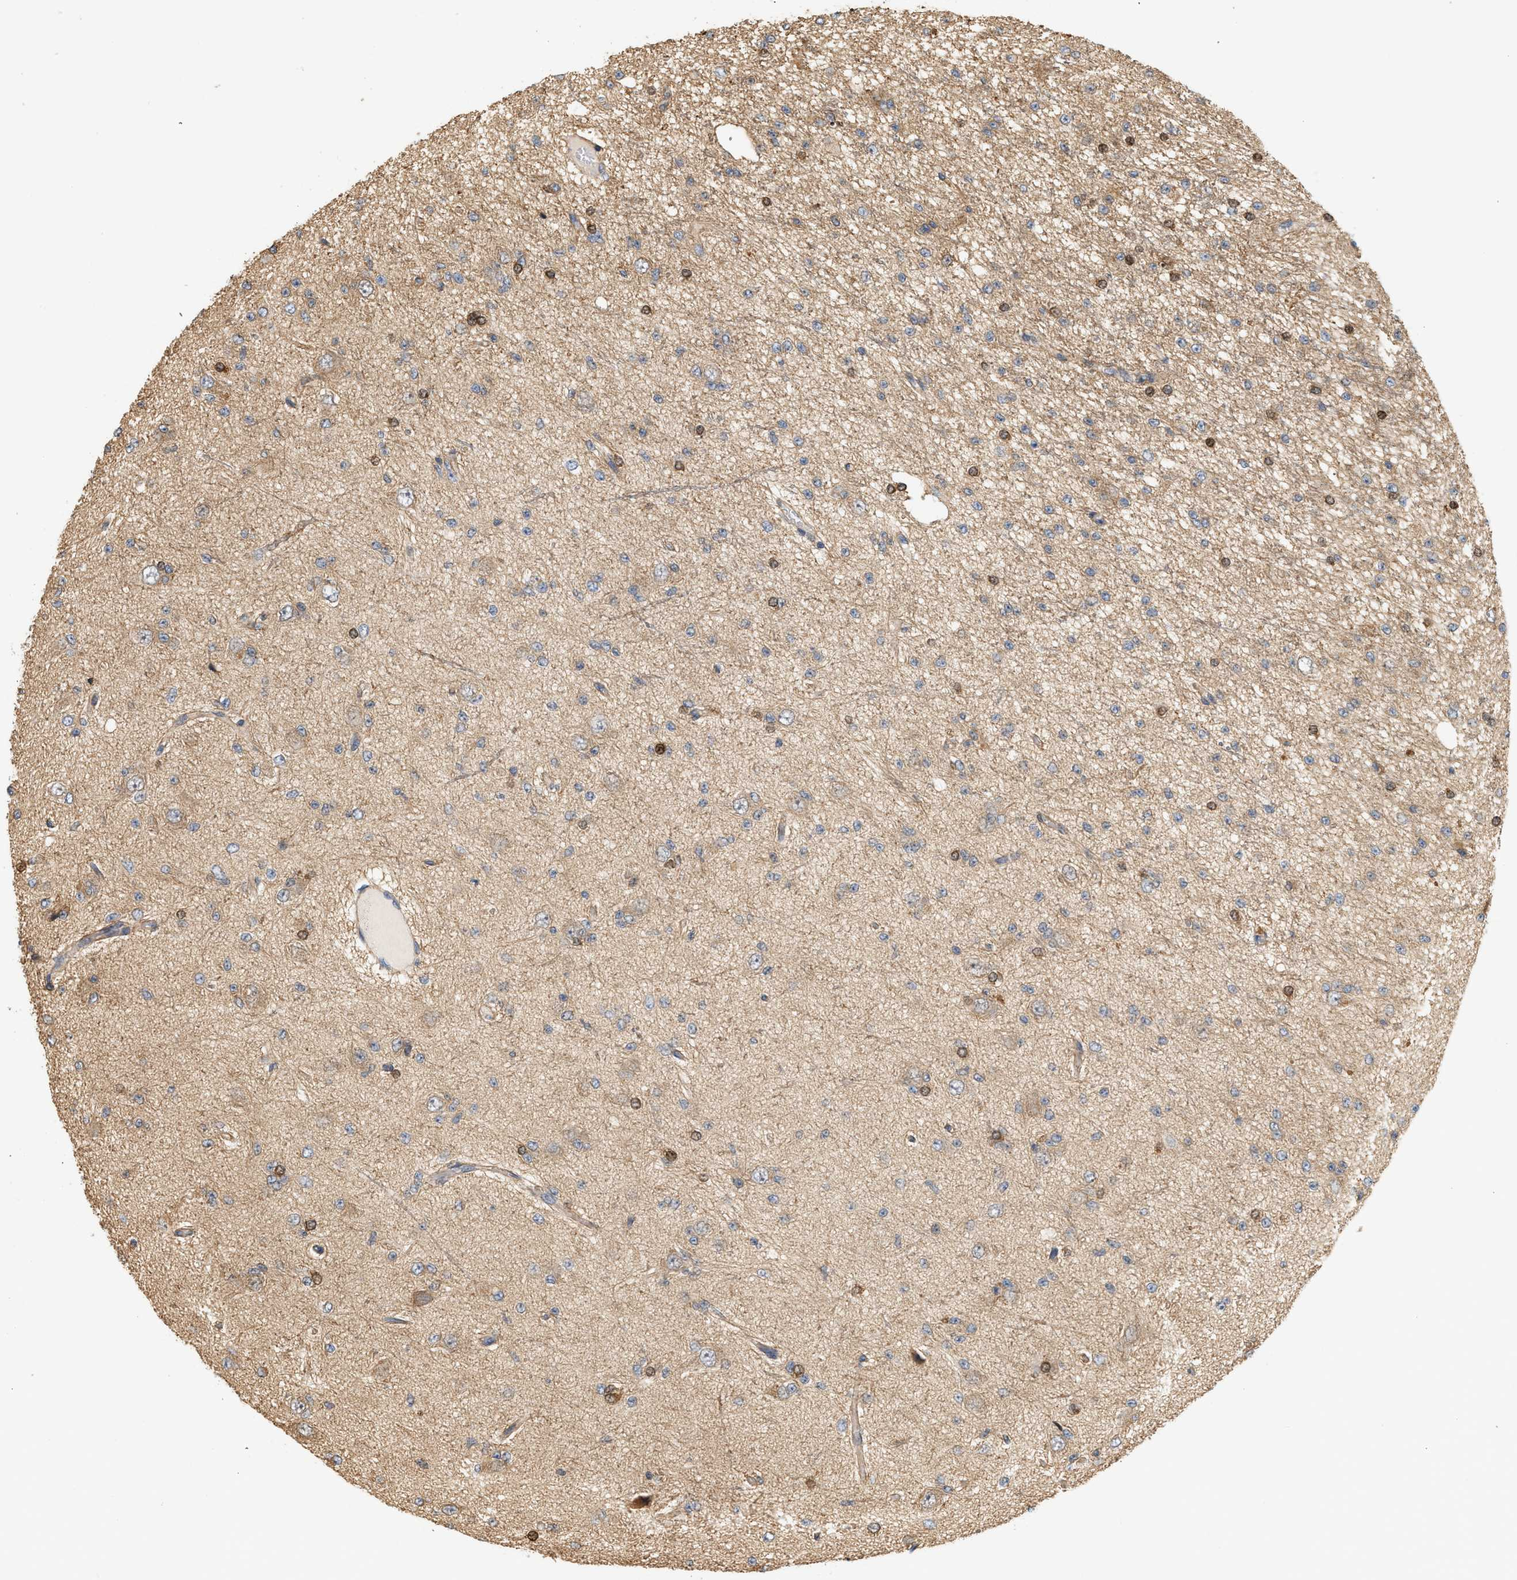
{"staining": {"intensity": "moderate", "quantity": "<25%", "location": "nuclear"}, "tissue": "glioma", "cell_type": "Tumor cells", "image_type": "cancer", "snomed": [{"axis": "morphology", "description": "Glioma, malignant, Low grade"}, {"axis": "topography", "description": "Brain"}], "caption": "This photomicrograph shows IHC staining of human low-grade glioma (malignant), with low moderate nuclear positivity in approximately <25% of tumor cells.", "gene": "CTXN1", "patient": {"sex": "male", "age": 38}}